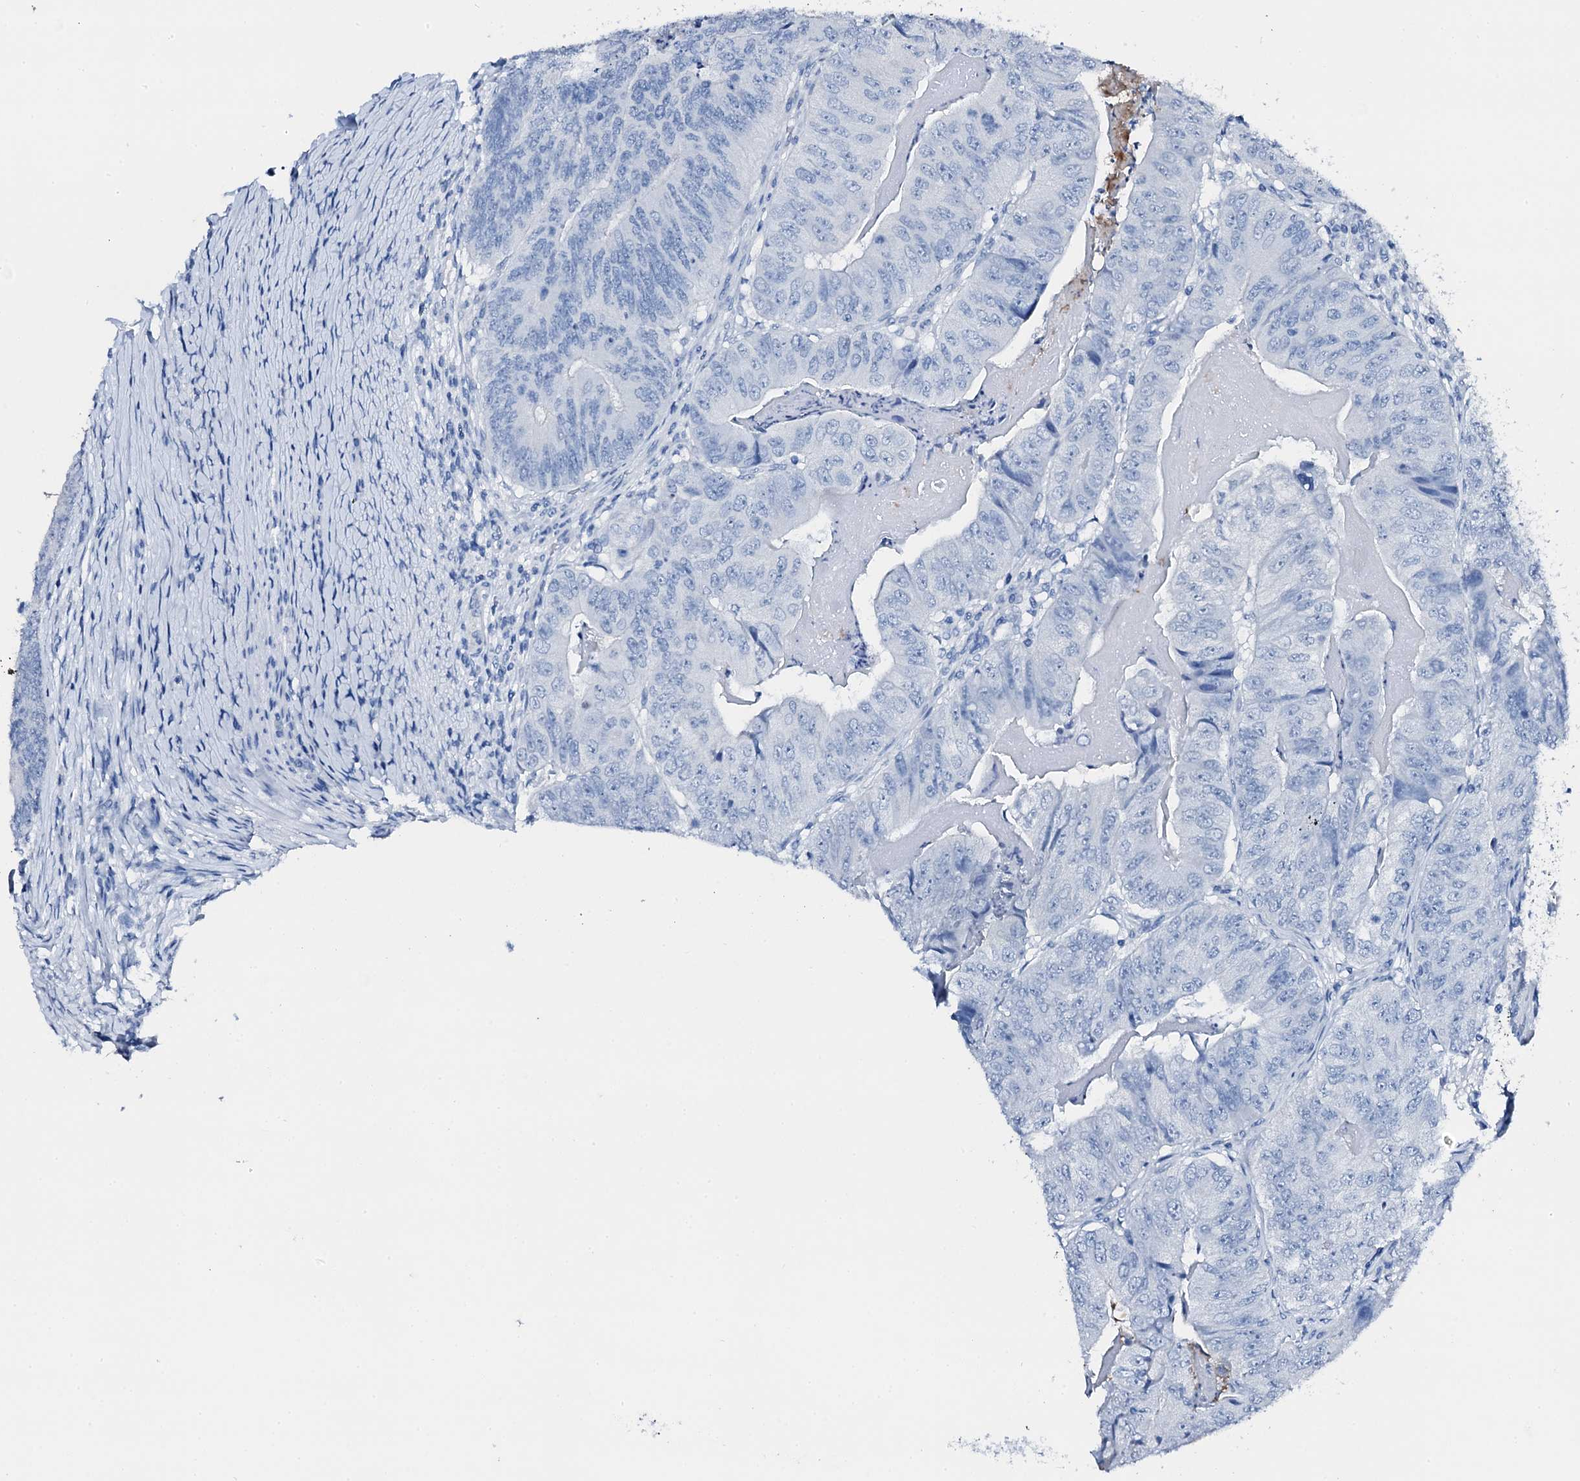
{"staining": {"intensity": "negative", "quantity": "none", "location": "none"}, "tissue": "colorectal cancer", "cell_type": "Tumor cells", "image_type": "cancer", "snomed": [{"axis": "morphology", "description": "Adenocarcinoma, NOS"}, {"axis": "topography", "description": "Colon"}], "caption": "Colorectal adenocarcinoma was stained to show a protein in brown. There is no significant expression in tumor cells. (DAB immunohistochemistry (IHC) with hematoxylin counter stain).", "gene": "PTH", "patient": {"sex": "female", "age": 67}}